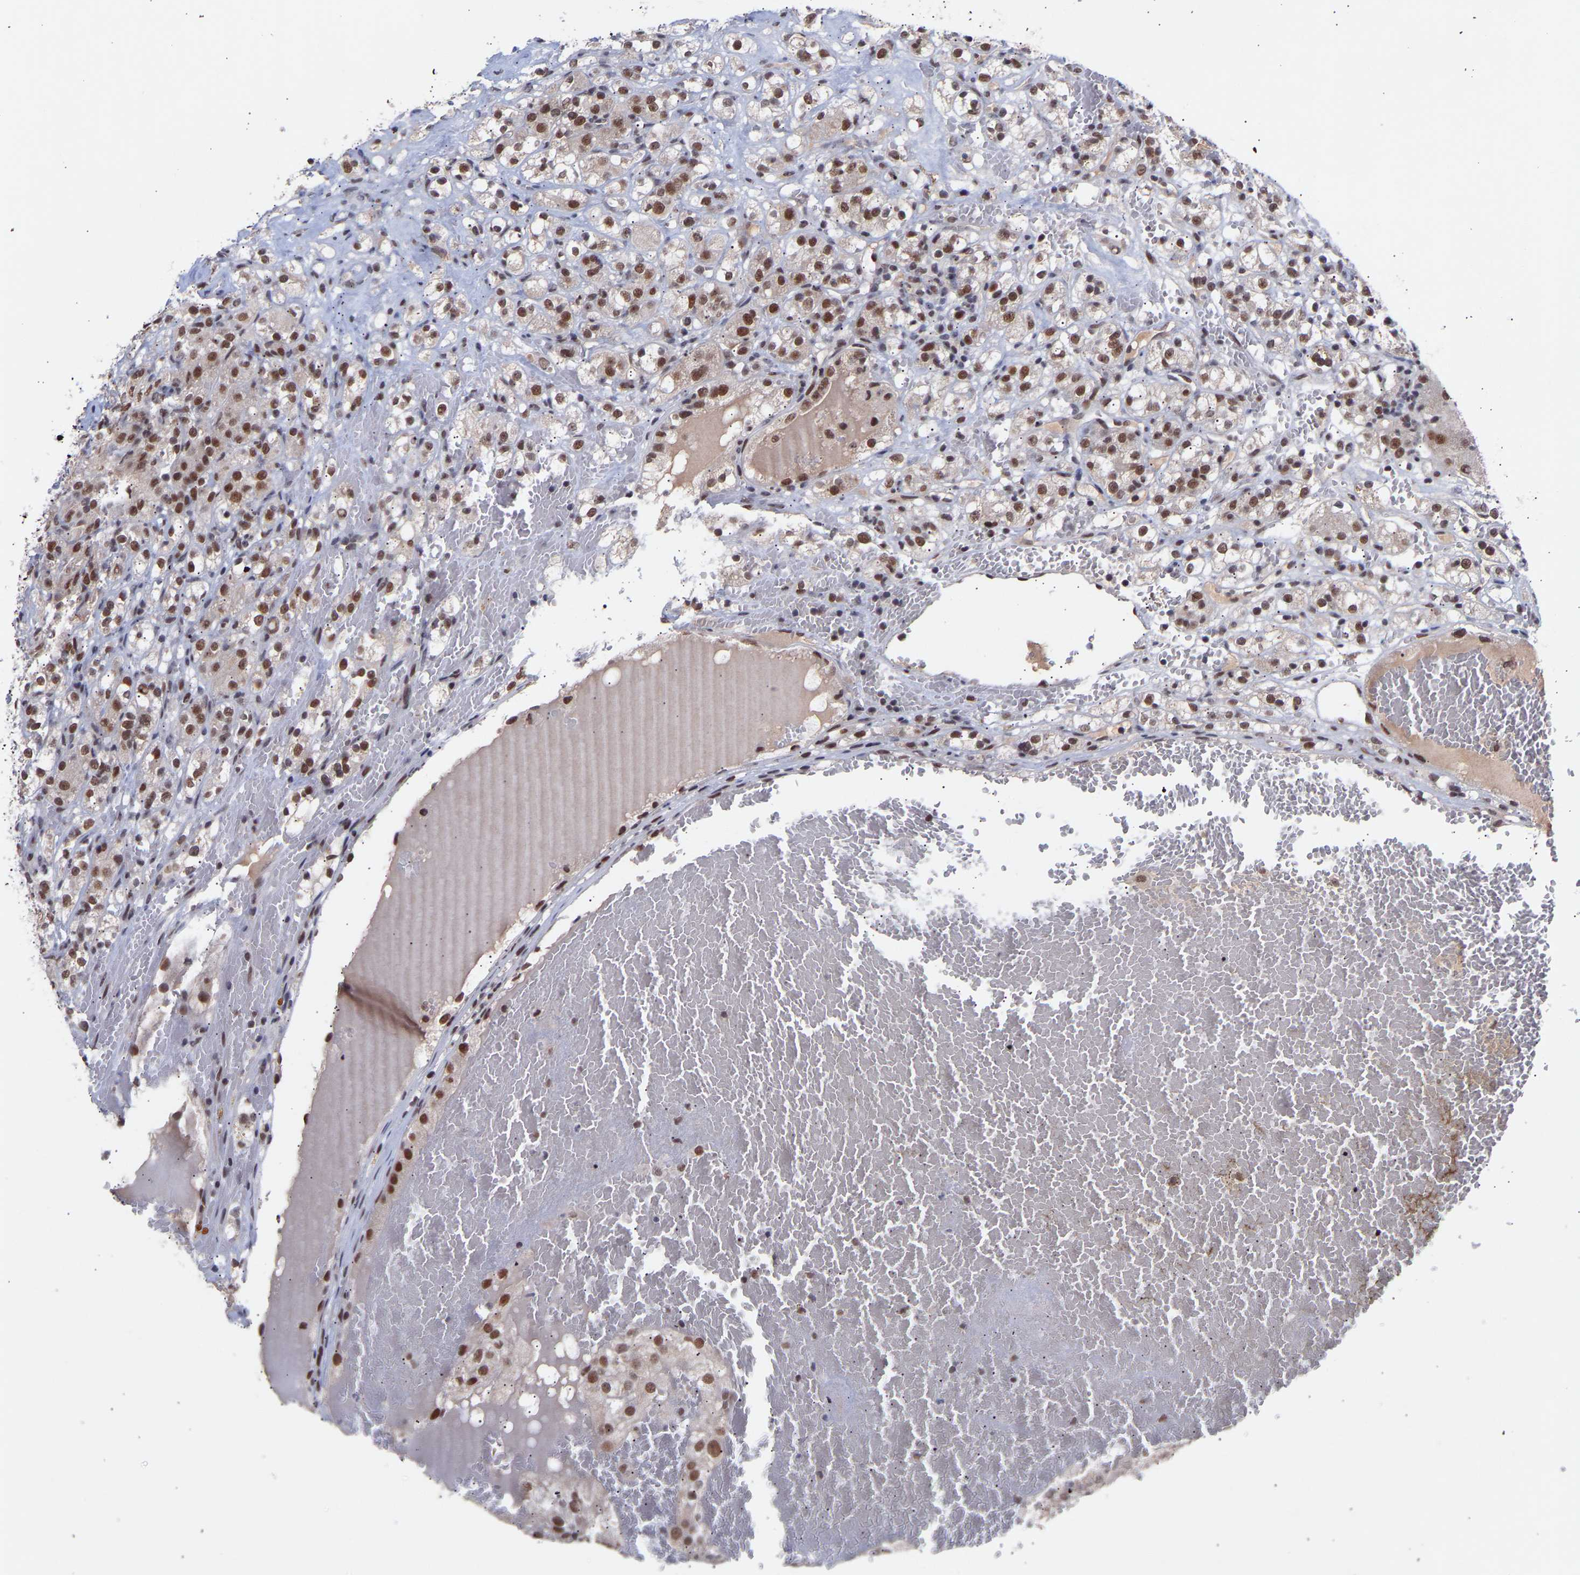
{"staining": {"intensity": "moderate", "quantity": ">75%", "location": "nuclear"}, "tissue": "renal cancer", "cell_type": "Tumor cells", "image_type": "cancer", "snomed": [{"axis": "morphology", "description": "Normal tissue, NOS"}, {"axis": "morphology", "description": "Adenocarcinoma, NOS"}, {"axis": "topography", "description": "Kidney"}], "caption": "Tumor cells demonstrate medium levels of moderate nuclear expression in approximately >75% of cells in human renal adenocarcinoma.", "gene": "RBM15", "patient": {"sex": "male", "age": 61}}